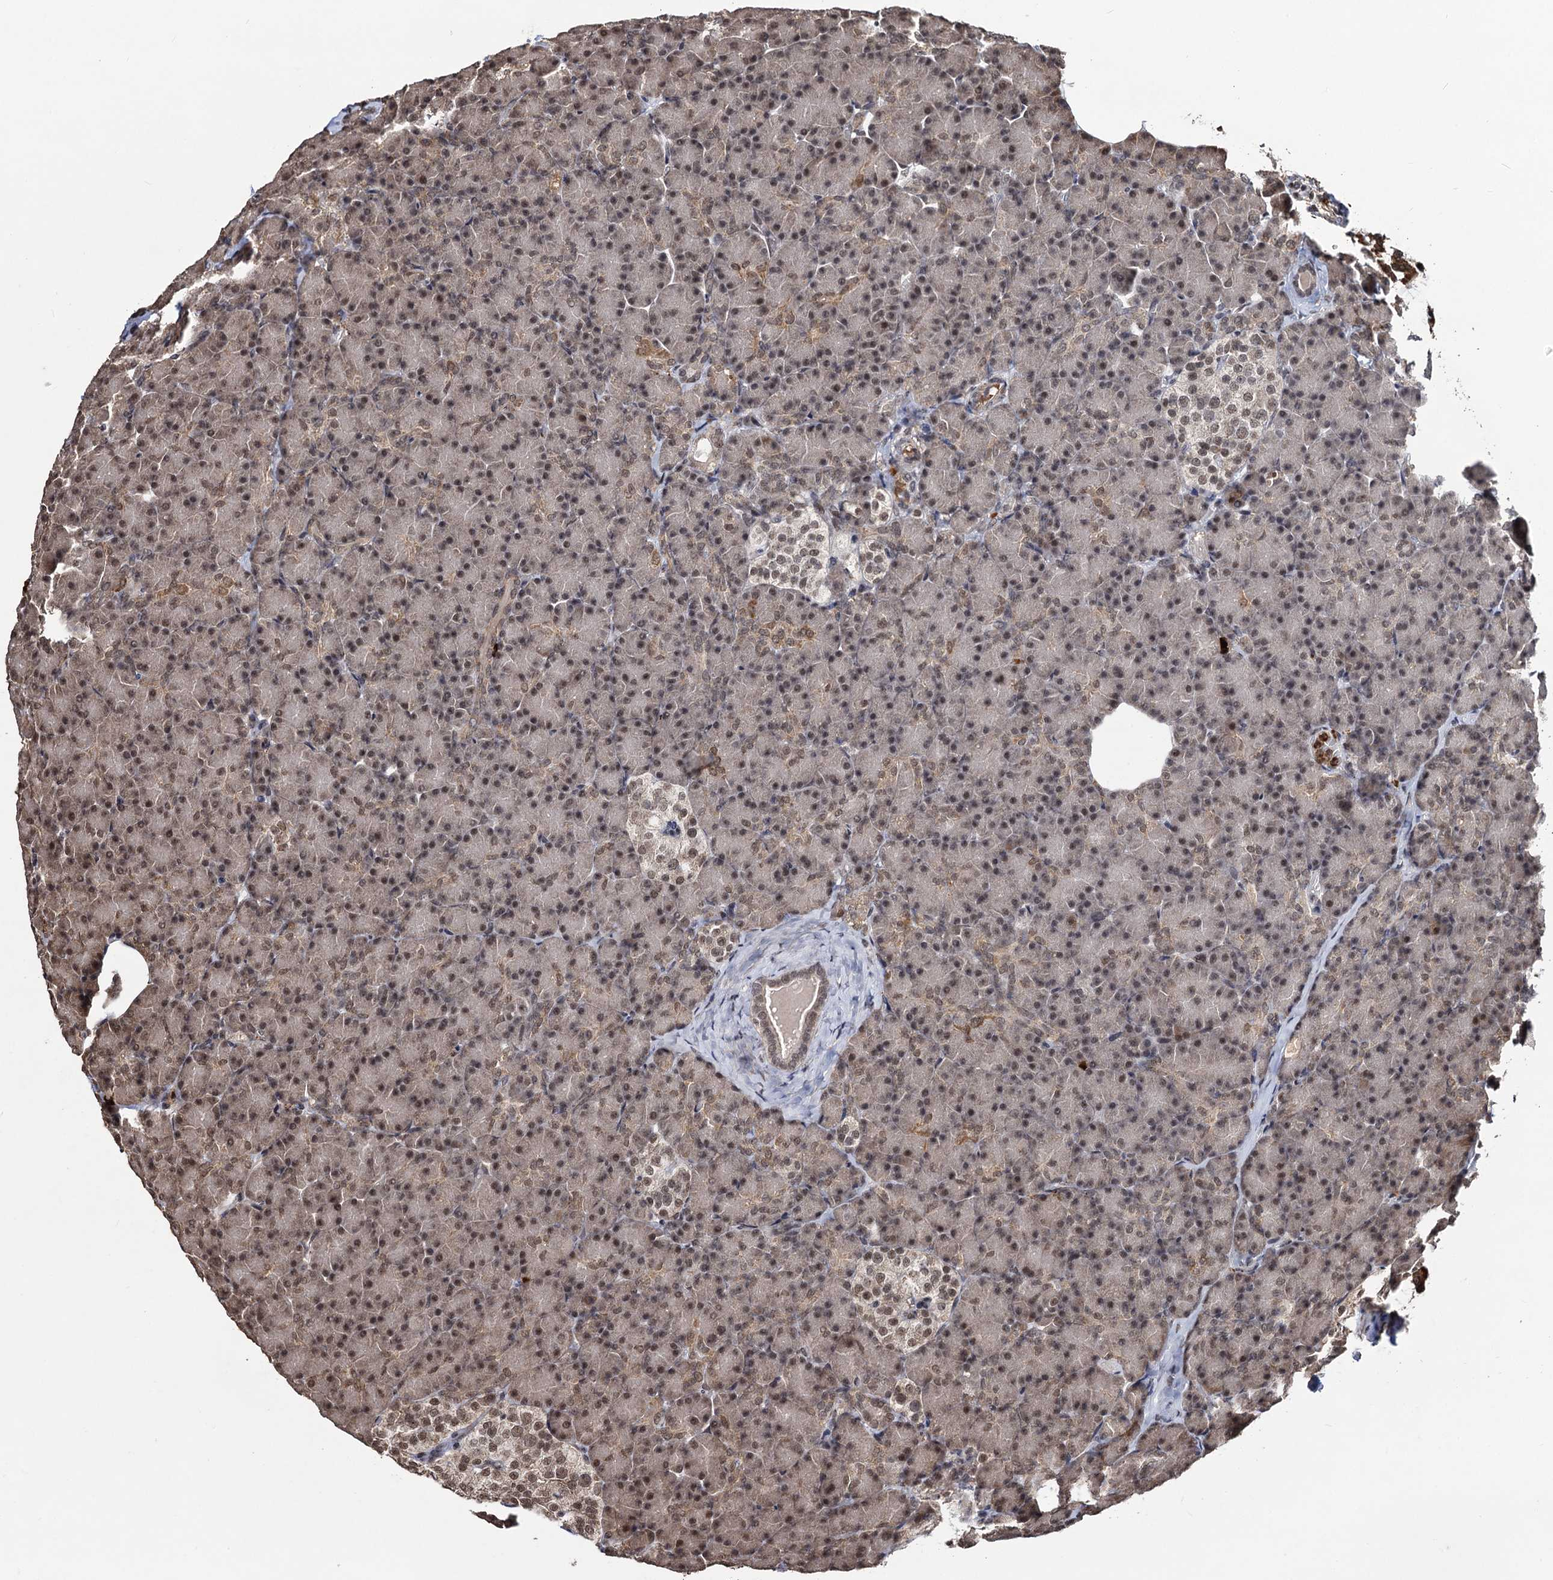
{"staining": {"intensity": "moderate", "quantity": ">75%", "location": "cytoplasmic/membranous,nuclear"}, "tissue": "pancreas", "cell_type": "Exocrine glandular cells", "image_type": "normal", "snomed": [{"axis": "morphology", "description": "Normal tissue, NOS"}, {"axis": "topography", "description": "Pancreas"}], "caption": "Human pancreas stained for a protein (brown) displays moderate cytoplasmic/membranous,nuclear positive staining in approximately >75% of exocrine glandular cells.", "gene": "SFSWAP", "patient": {"sex": "female", "age": 43}}